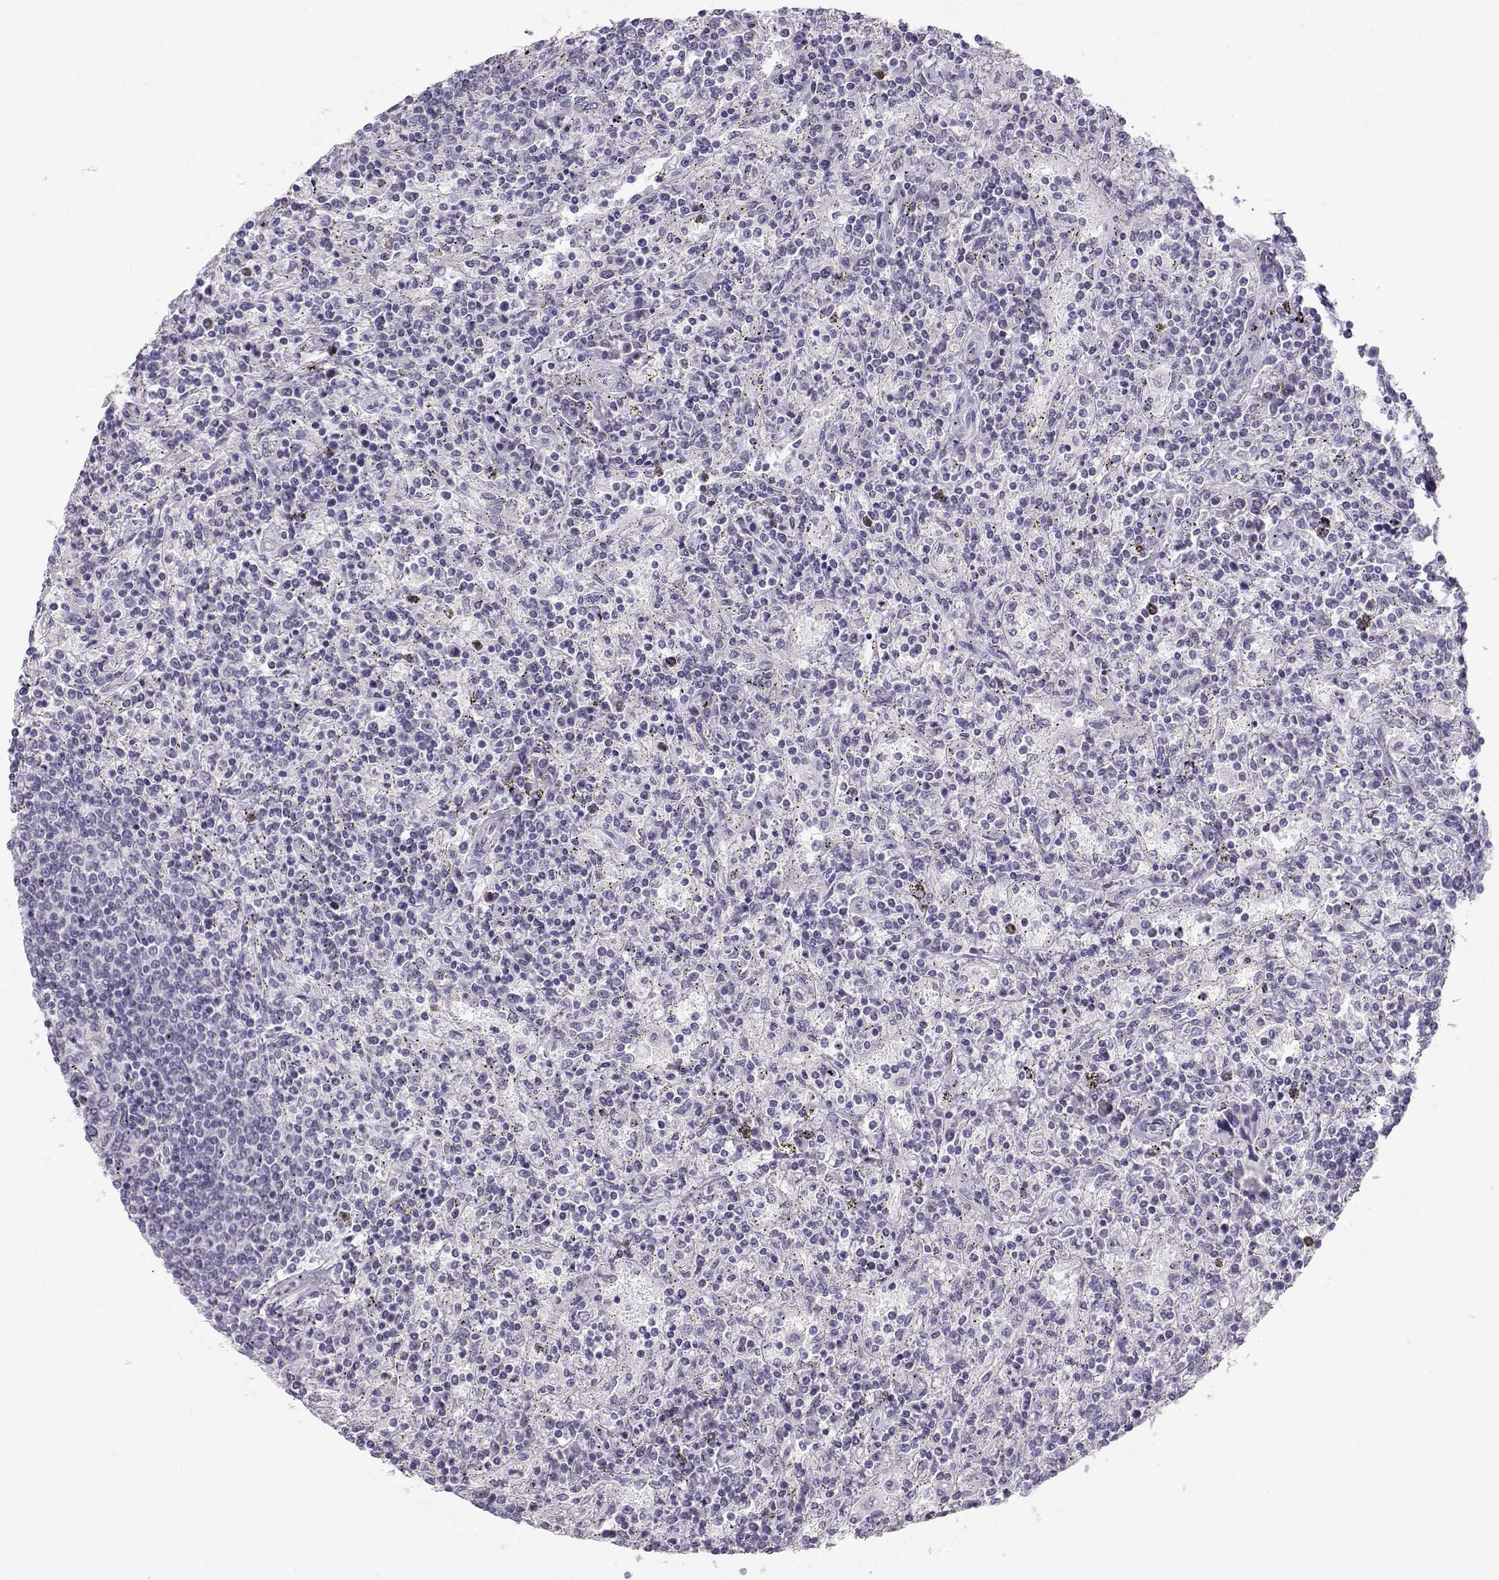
{"staining": {"intensity": "negative", "quantity": "none", "location": "none"}, "tissue": "lymphoma", "cell_type": "Tumor cells", "image_type": "cancer", "snomed": [{"axis": "morphology", "description": "Malignant lymphoma, non-Hodgkin's type, Low grade"}, {"axis": "topography", "description": "Spleen"}], "caption": "A high-resolution micrograph shows immunohistochemistry staining of lymphoma, which displays no significant staining in tumor cells.", "gene": "NUTM1", "patient": {"sex": "male", "age": 62}}